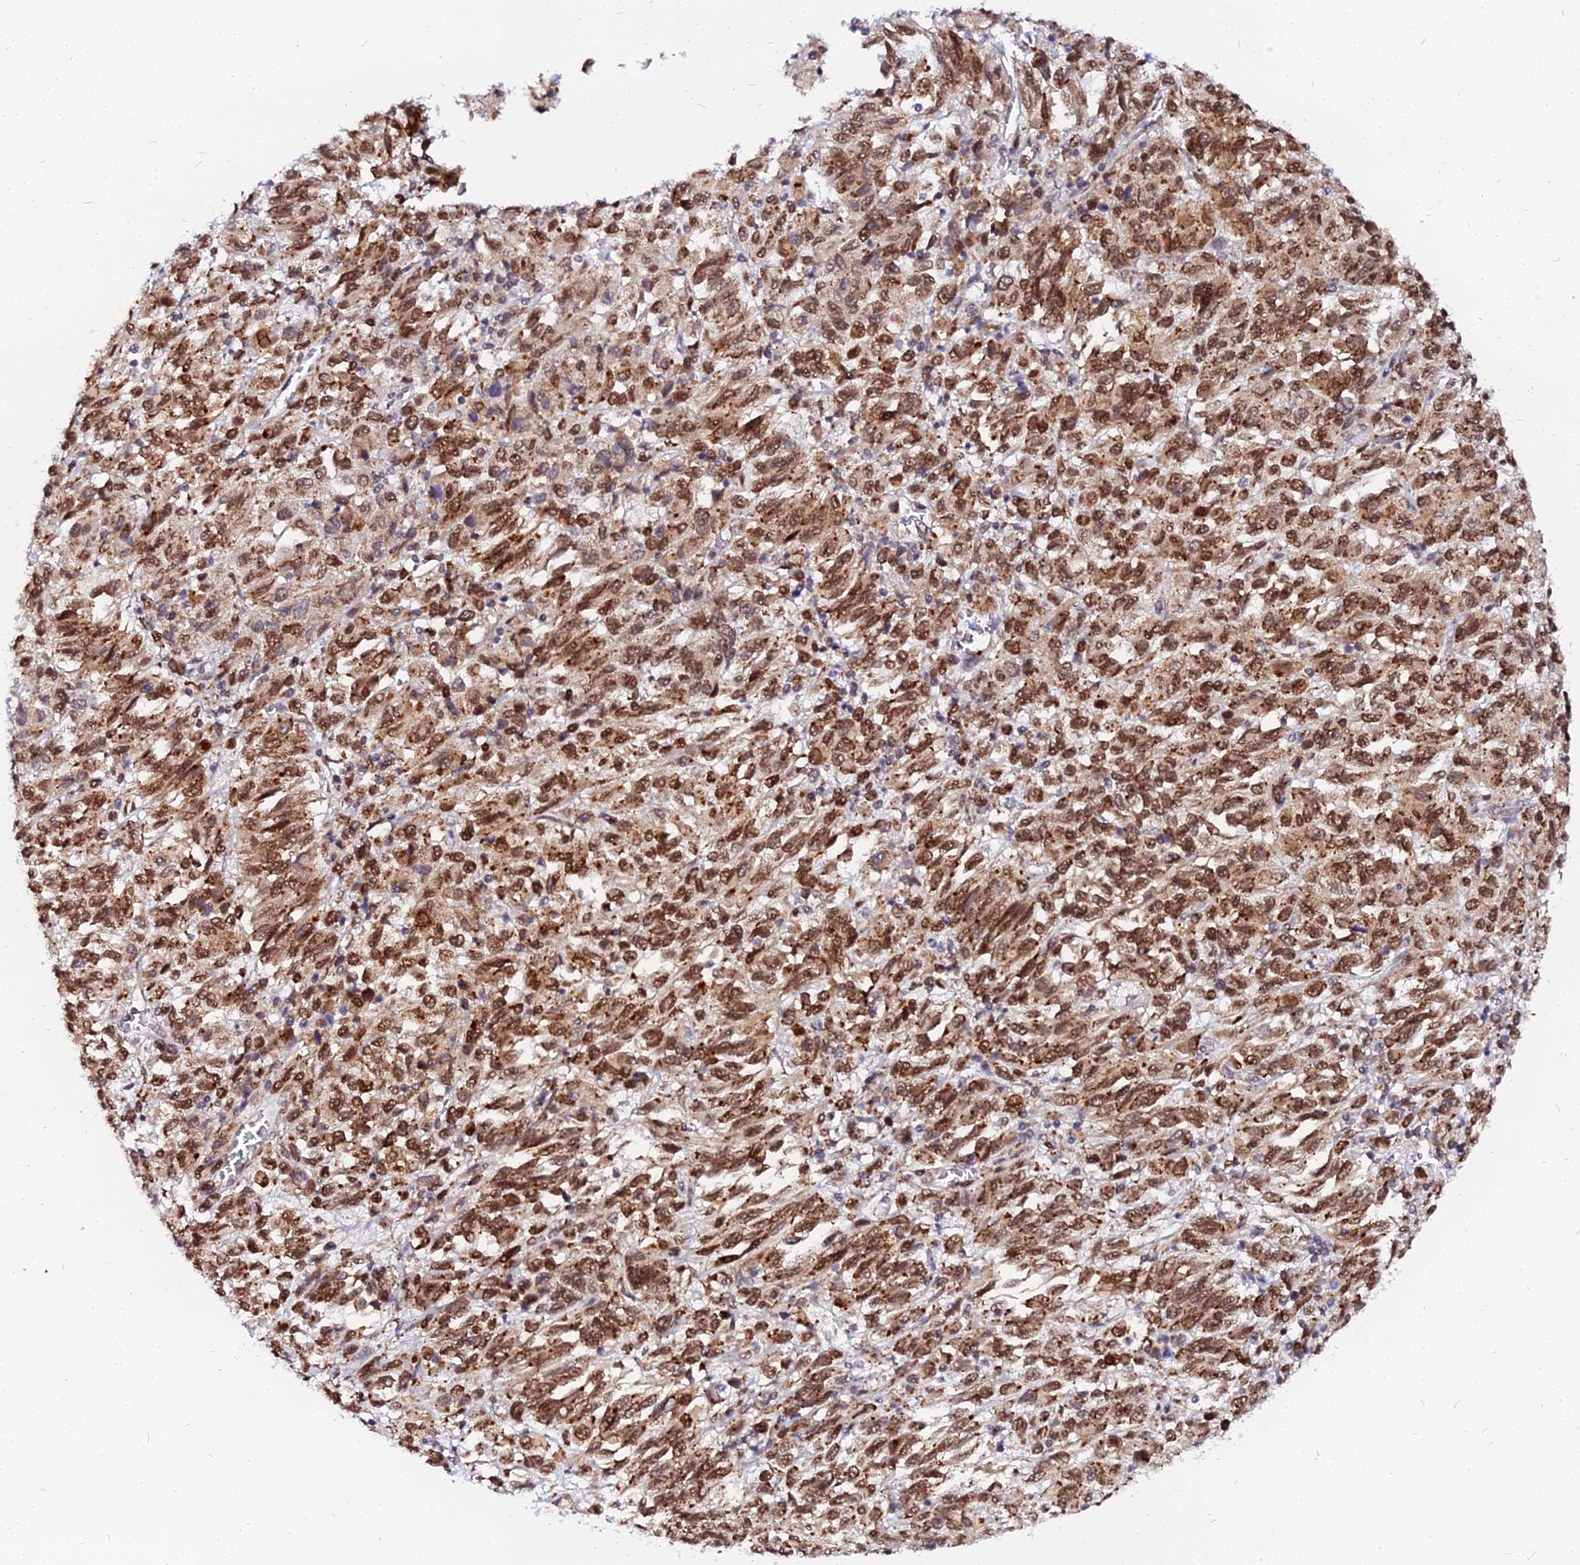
{"staining": {"intensity": "moderate", "quantity": ">75%", "location": "cytoplasmic/membranous,nuclear"}, "tissue": "melanoma", "cell_type": "Tumor cells", "image_type": "cancer", "snomed": [{"axis": "morphology", "description": "Malignant melanoma, Metastatic site"}, {"axis": "topography", "description": "Lung"}], "caption": "Melanoma was stained to show a protein in brown. There is medium levels of moderate cytoplasmic/membranous and nuclear staining in about >75% of tumor cells. (Brightfield microscopy of DAB IHC at high magnification).", "gene": "RNF121", "patient": {"sex": "male", "age": 64}}